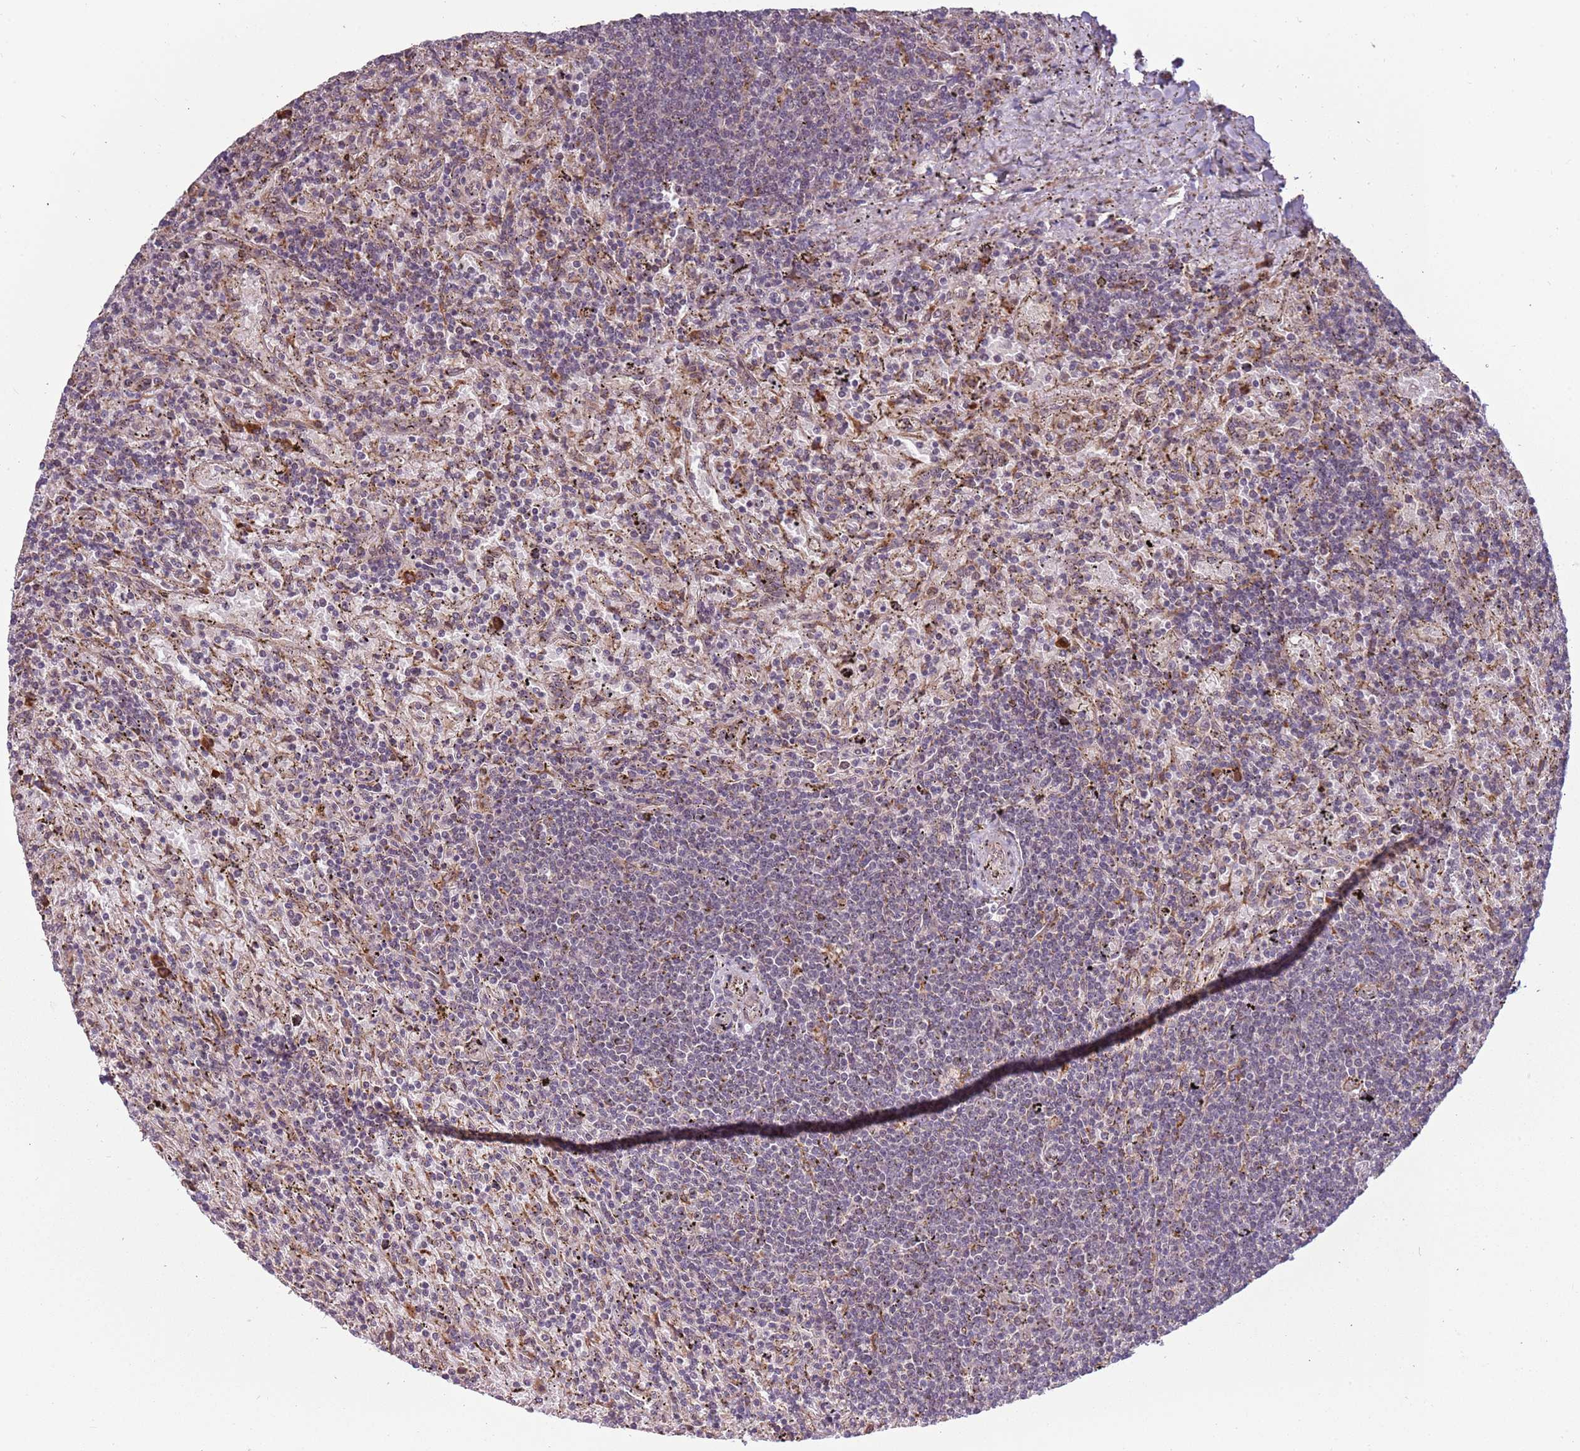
{"staining": {"intensity": "weak", "quantity": "25%-75%", "location": "nuclear"}, "tissue": "lymphoma", "cell_type": "Tumor cells", "image_type": "cancer", "snomed": [{"axis": "morphology", "description": "Malignant lymphoma, non-Hodgkin's type, Low grade"}, {"axis": "topography", "description": "Spleen"}], "caption": "Lymphoma stained with a protein marker shows weak staining in tumor cells.", "gene": "UCMA", "patient": {"sex": "male", "age": 76}}